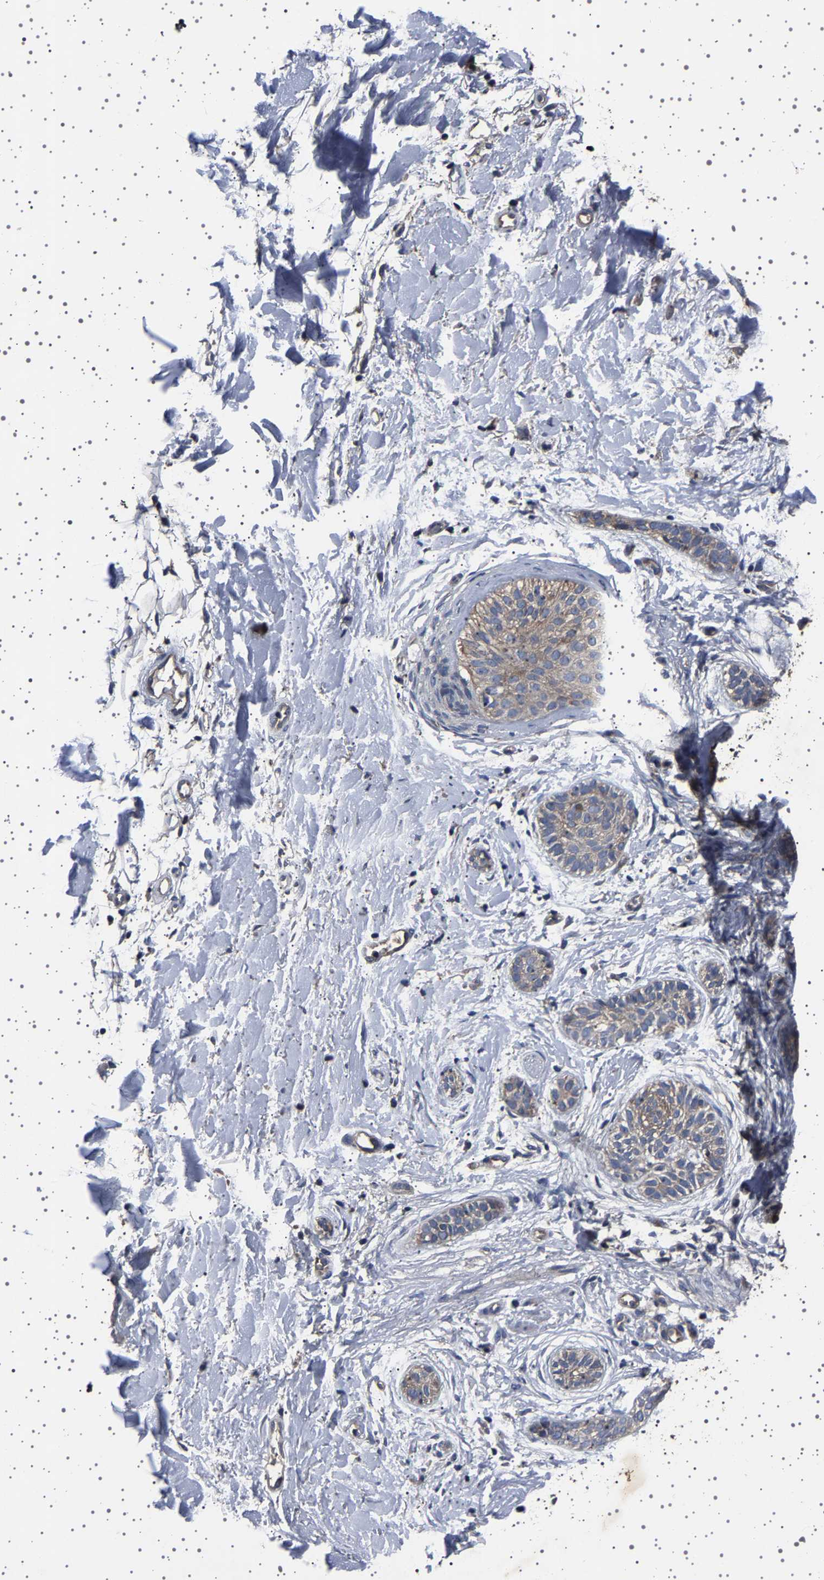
{"staining": {"intensity": "weak", "quantity": "25%-75%", "location": "cytoplasmic/membranous"}, "tissue": "skin cancer", "cell_type": "Tumor cells", "image_type": "cancer", "snomed": [{"axis": "morphology", "description": "Normal tissue, NOS"}, {"axis": "morphology", "description": "Basal cell carcinoma"}, {"axis": "topography", "description": "Skin"}], "caption": "A brown stain labels weak cytoplasmic/membranous staining of a protein in skin cancer tumor cells.", "gene": "NCKAP1", "patient": {"sex": "male", "age": 63}}